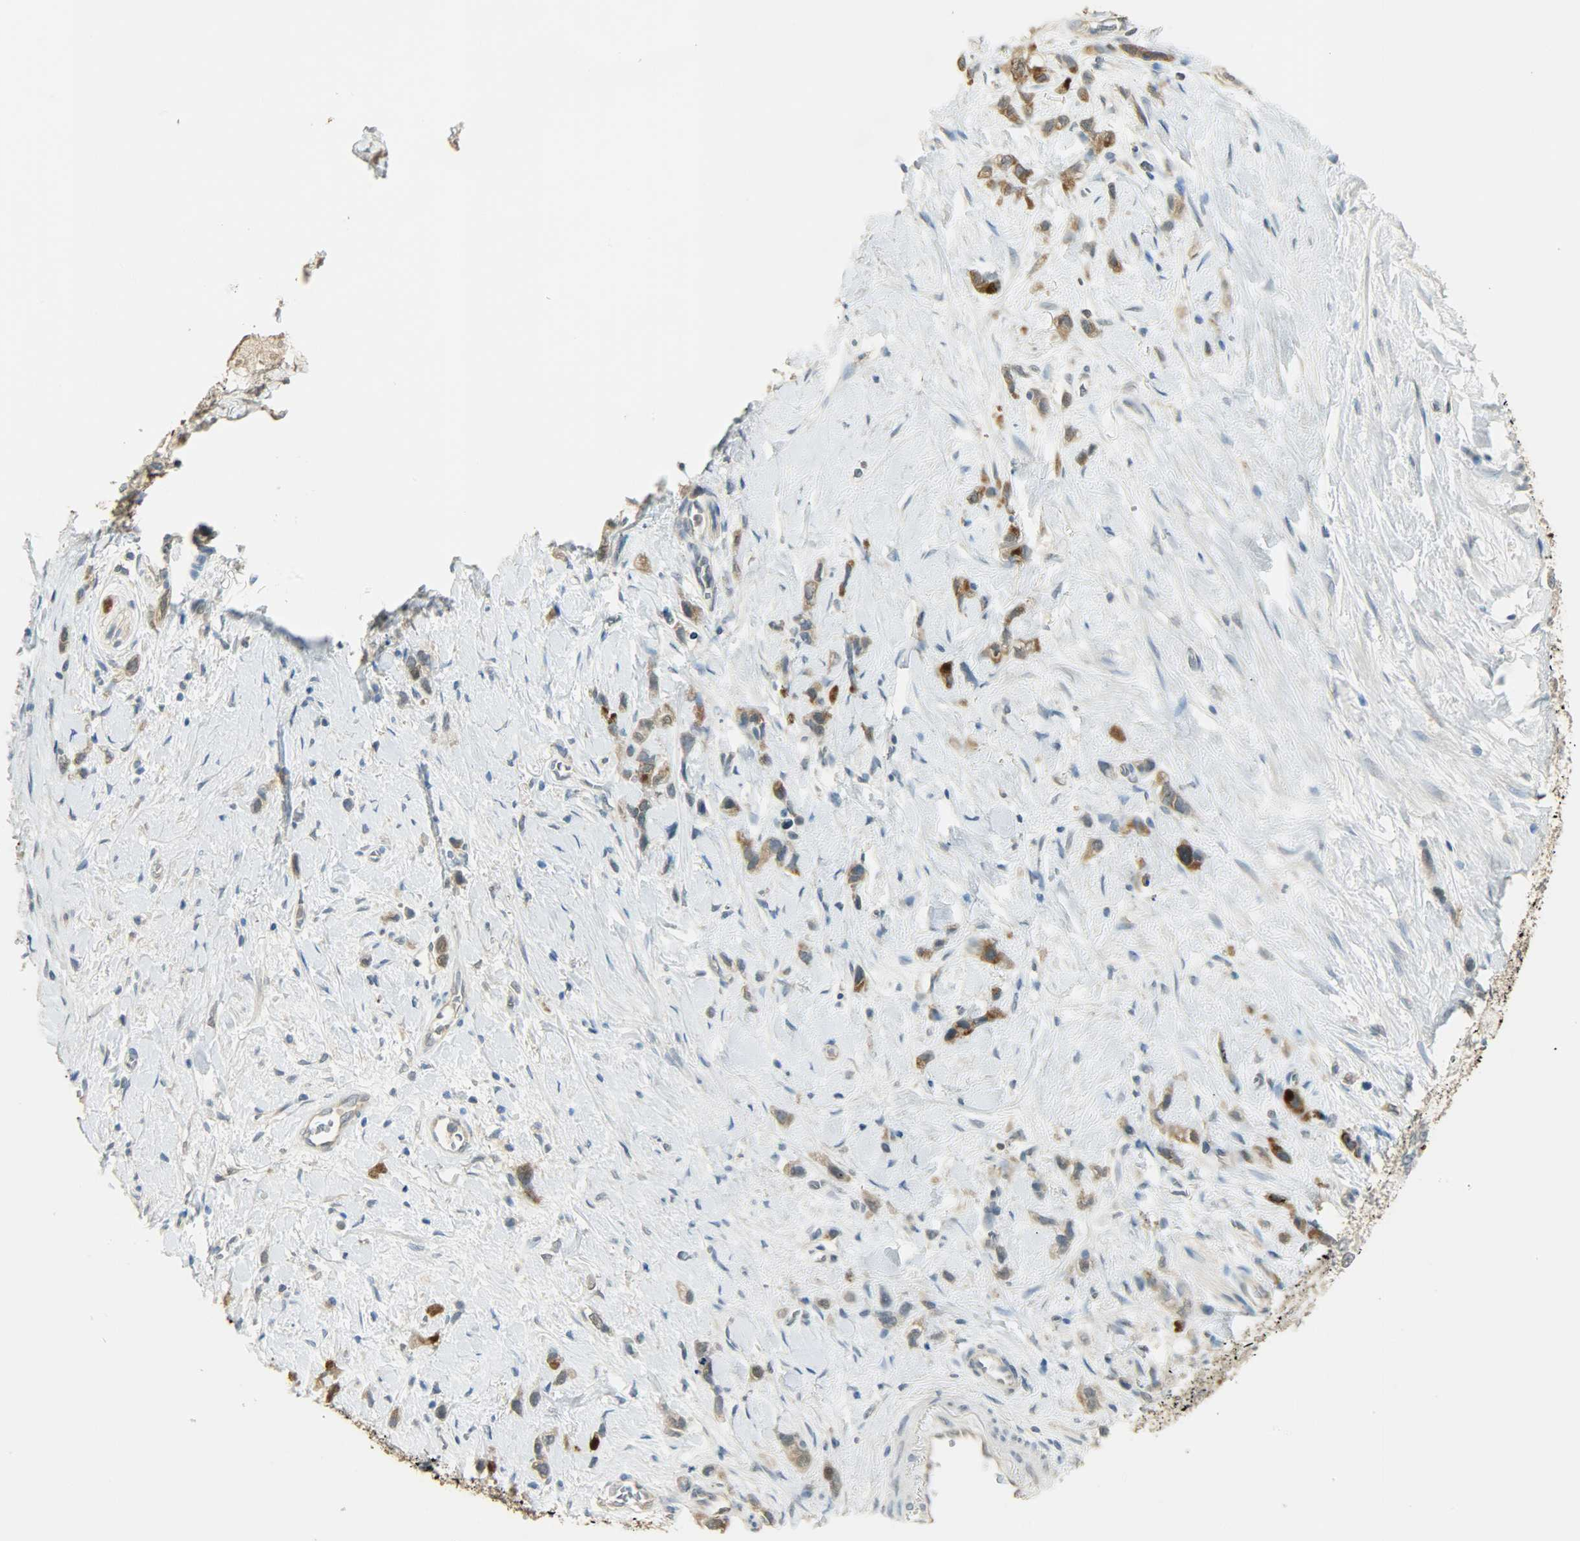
{"staining": {"intensity": "strong", "quantity": ">75%", "location": "cytoplasmic/membranous"}, "tissue": "stomach cancer", "cell_type": "Tumor cells", "image_type": "cancer", "snomed": [{"axis": "morphology", "description": "Normal tissue, NOS"}, {"axis": "morphology", "description": "Adenocarcinoma, NOS"}, {"axis": "morphology", "description": "Adenocarcinoma, High grade"}, {"axis": "topography", "description": "Stomach, upper"}, {"axis": "topography", "description": "Stomach"}], "caption": "Immunohistochemistry micrograph of human high-grade adenocarcinoma (stomach) stained for a protein (brown), which shows high levels of strong cytoplasmic/membranous positivity in approximately >75% of tumor cells.", "gene": "PRMT5", "patient": {"sex": "female", "age": 65}}